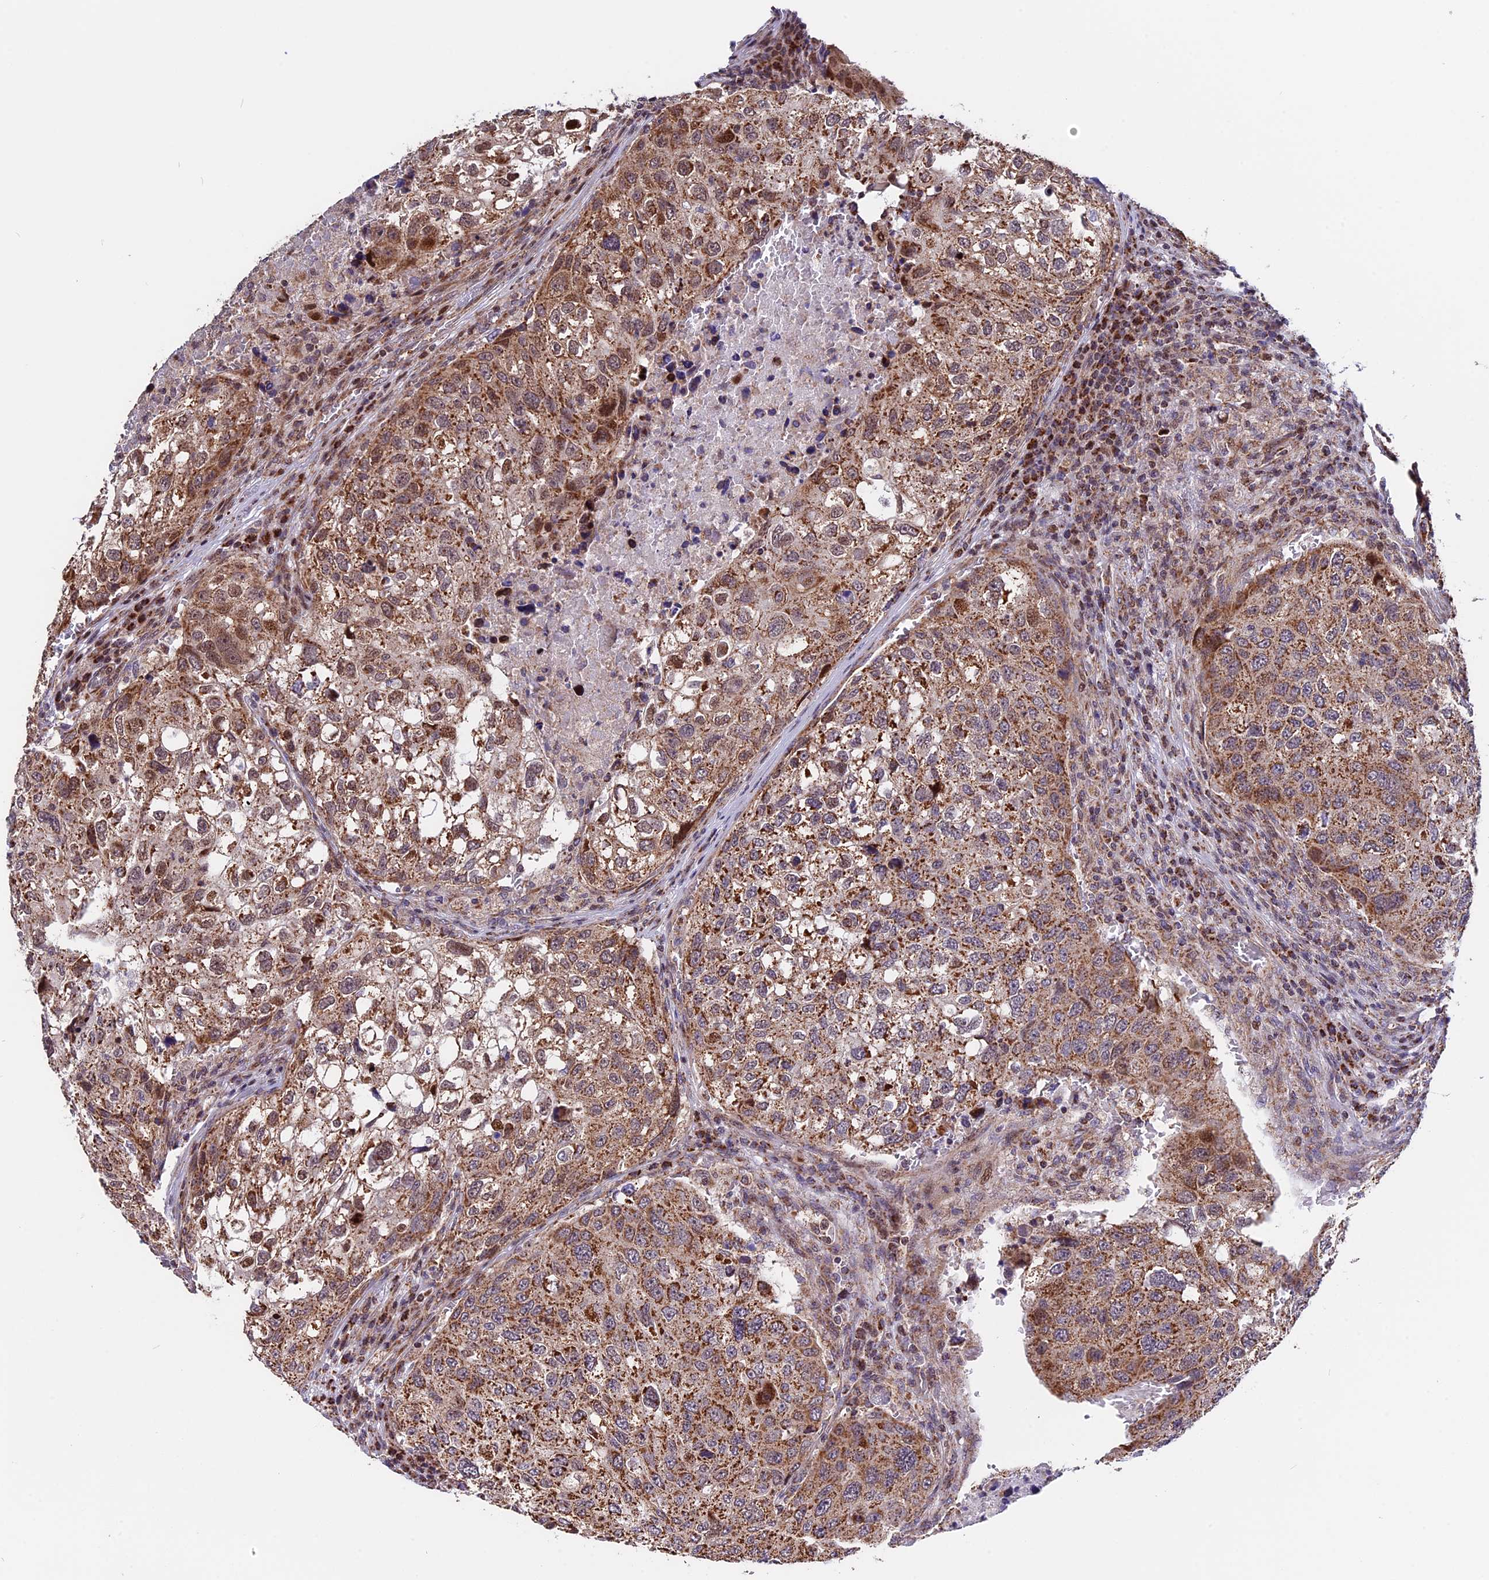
{"staining": {"intensity": "moderate", "quantity": ">75%", "location": "nuclear"}, "tissue": "urothelial cancer", "cell_type": "Tumor cells", "image_type": "cancer", "snomed": [{"axis": "morphology", "description": "Urothelial carcinoma, High grade"}, {"axis": "topography", "description": "Lymph node"}, {"axis": "topography", "description": "Urinary bladder"}], "caption": "Immunohistochemistry histopathology image of neoplastic tissue: urothelial cancer stained using immunohistochemistry demonstrates medium levels of moderate protein expression localized specifically in the nuclear of tumor cells, appearing as a nuclear brown color.", "gene": "FAM174C", "patient": {"sex": "male", "age": 51}}